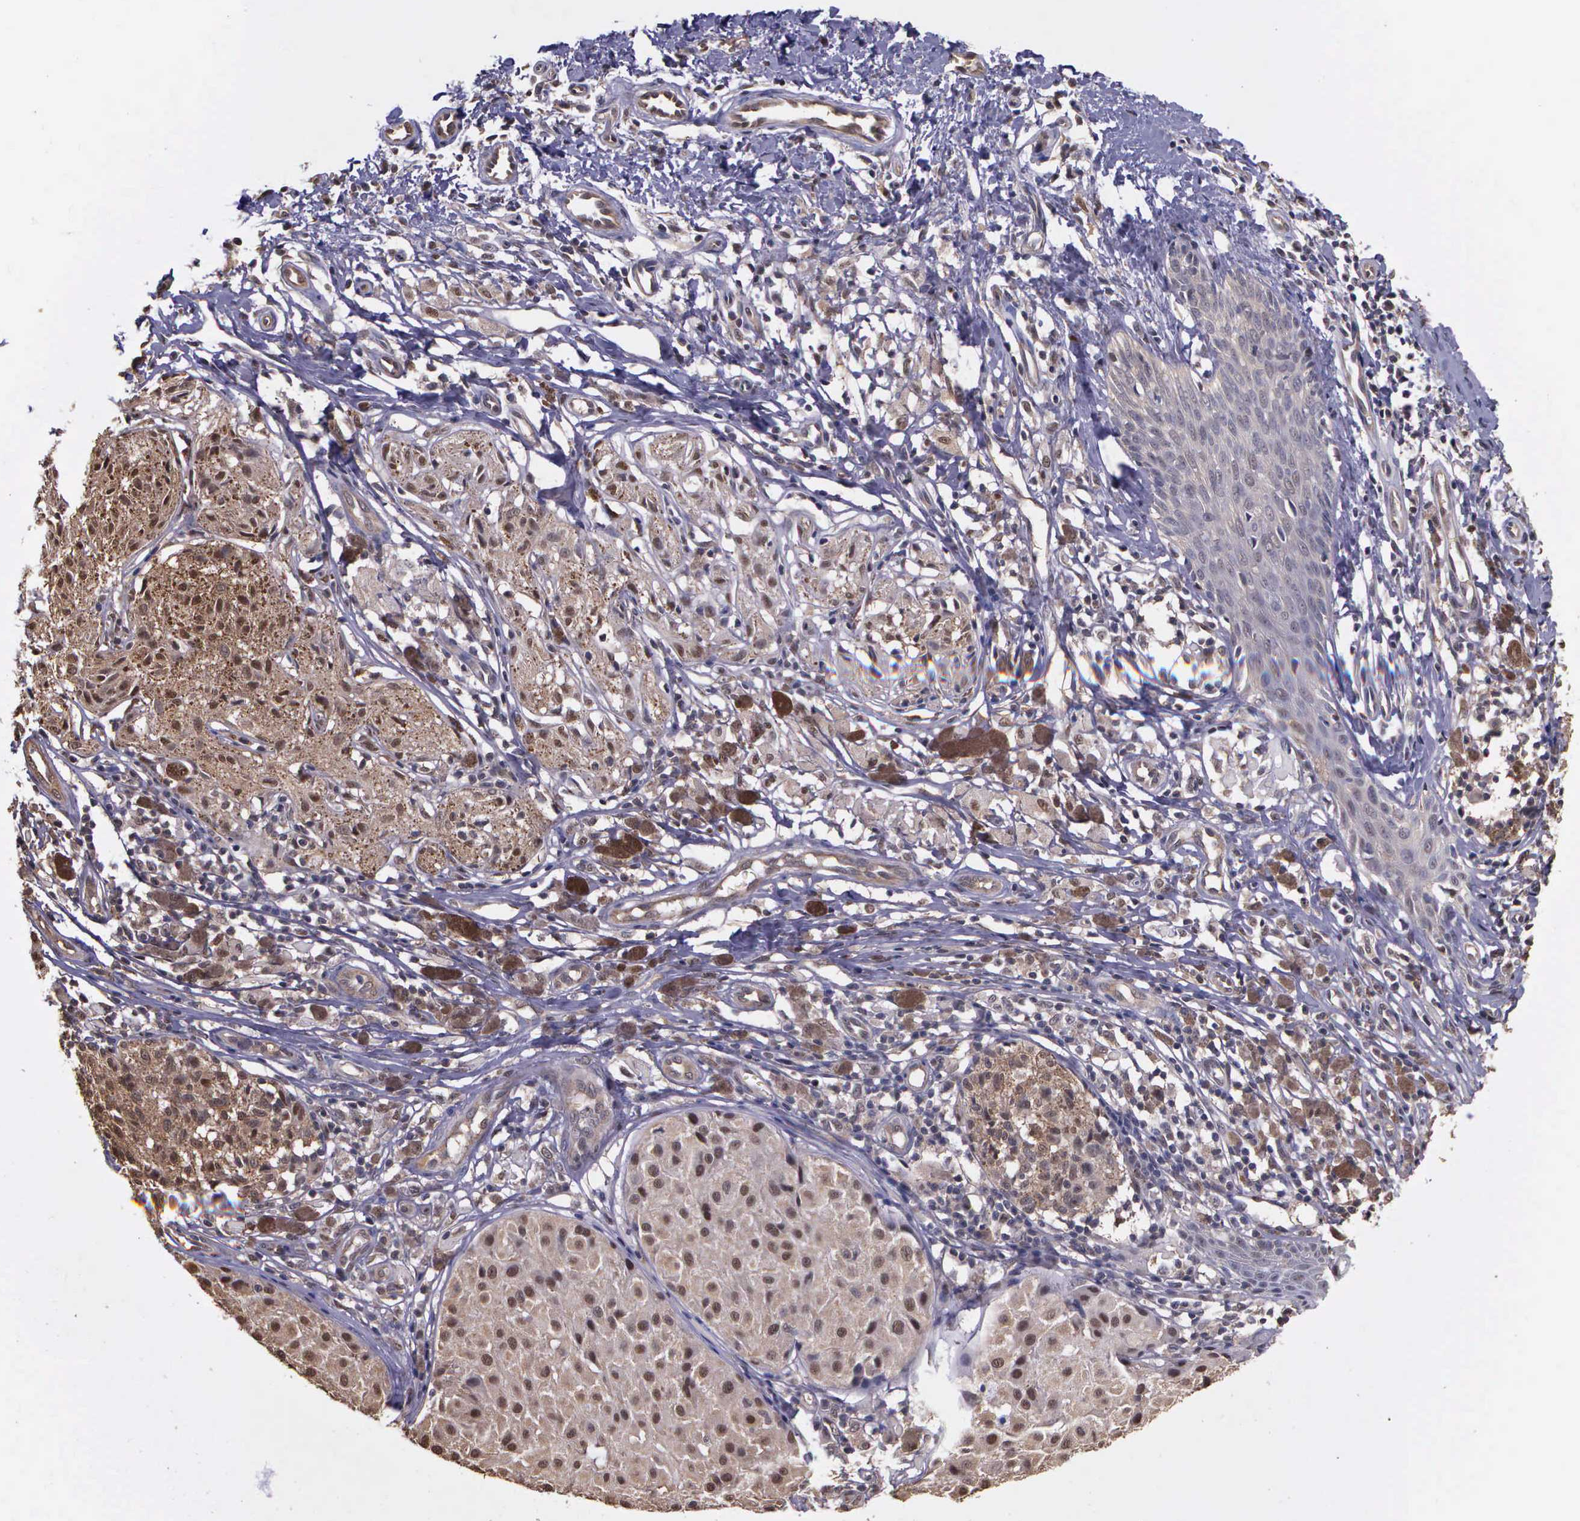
{"staining": {"intensity": "moderate", "quantity": ">75%", "location": "cytoplasmic/membranous"}, "tissue": "melanoma", "cell_type": "Tumor cells", "image_type": "cancer", "snomed": [{"axis": "morphology", "description": "Malignant melanoma, NOS"}, {"axis": "topography", "description": "Skin"}], "caption": "Moderate cytoplasmic/membranous staining is seen in approximately >75% of tumor cells in malignant melanoma. The protein of interest is shown in brown color, while the nuclei are stained blue.", "gene": "PSMC1", "patient": {"sex": "male", "age": 36}}